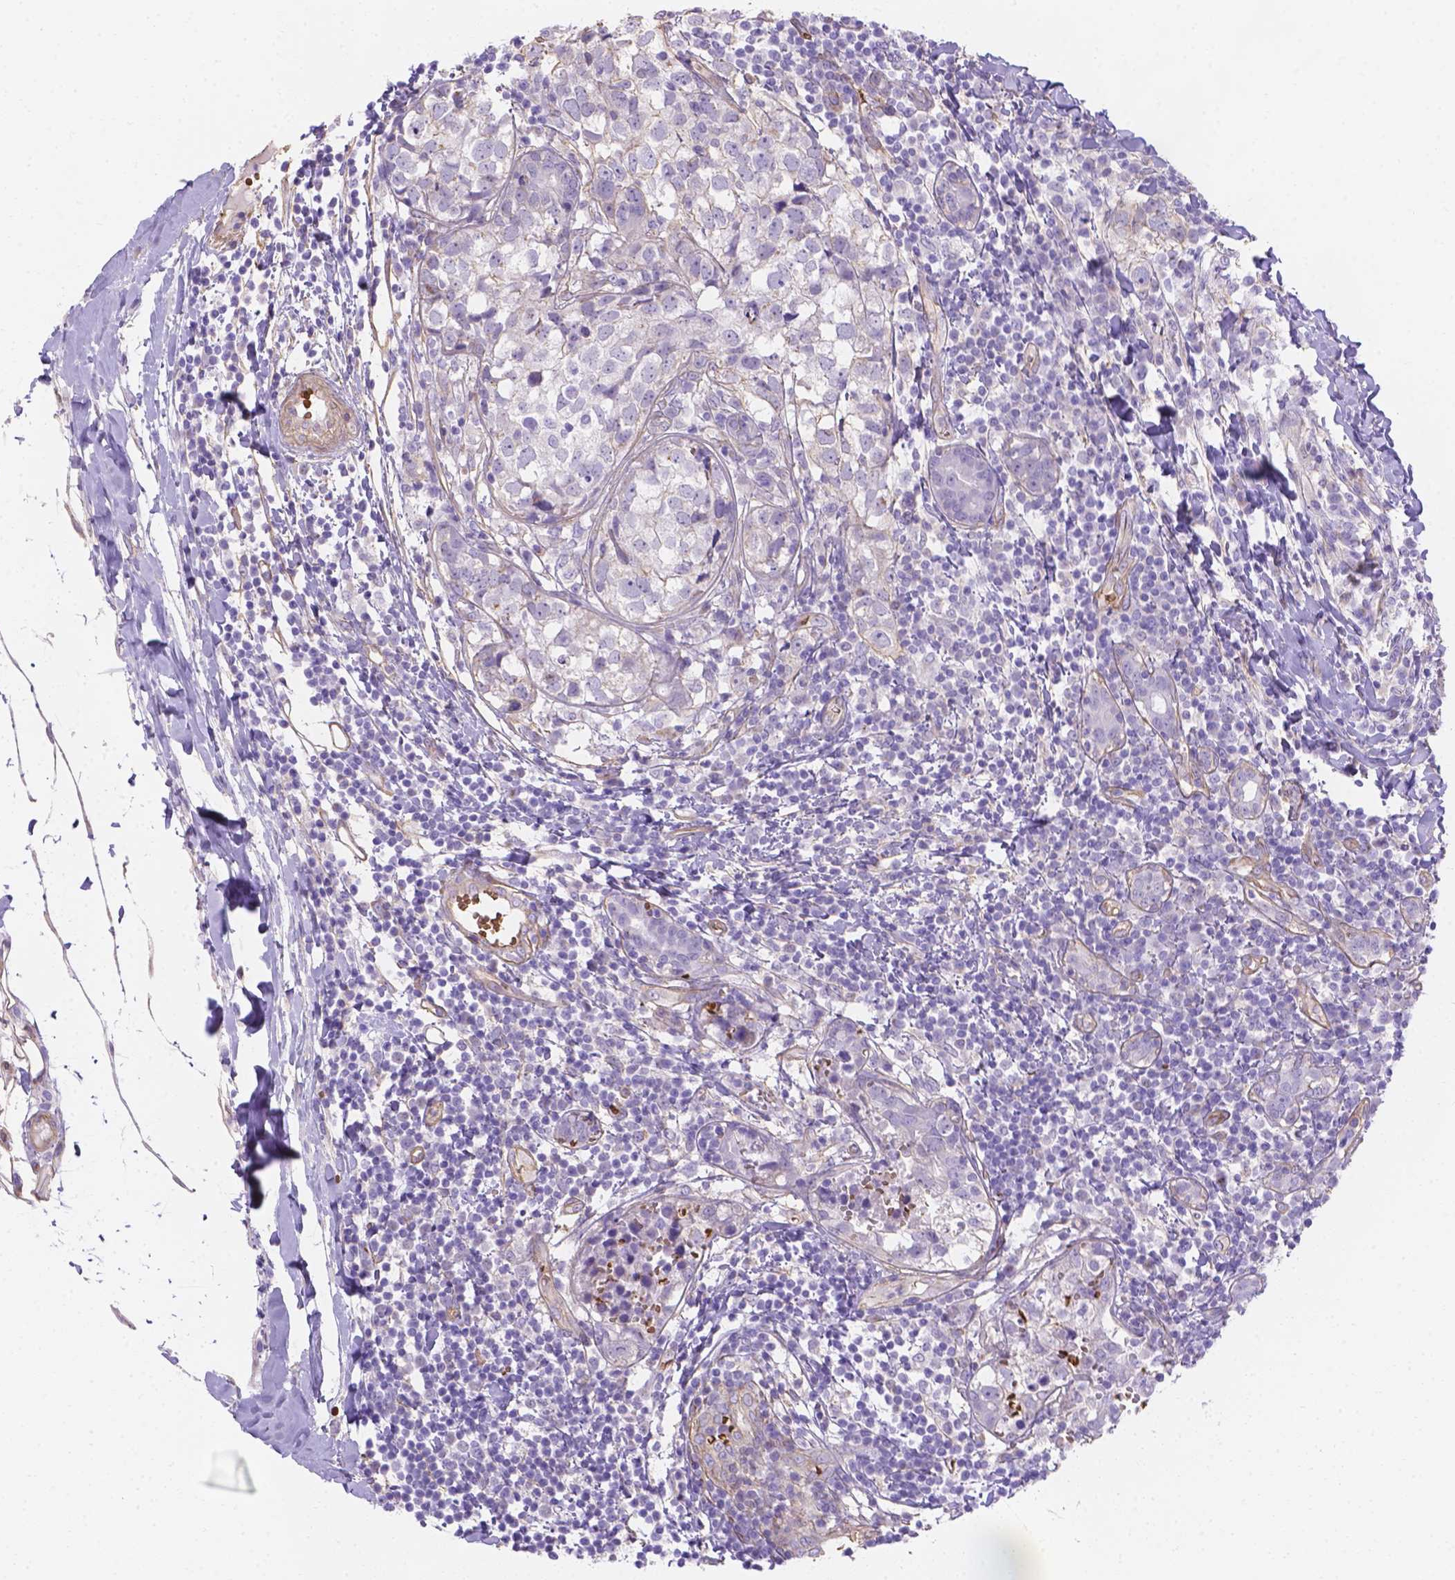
{"staining": {"intensity": "negative", "quantity": "none", "location": "none"}, "tissue": "breast cancer", "cell_type": "Tumor cells", "image_type": "cancer", "snomed": [{"axis": "morphology", "description": "Duct carcinoma"}, {"axis": "topography", "description": "Breast"}], "caption": "Infiltrating ductal carcinoma (breast) stained for a protein using IHC displays no expression tumor cells.", "gene": "SLC40A1", "patient": {"sex": "female", "age": 30}}